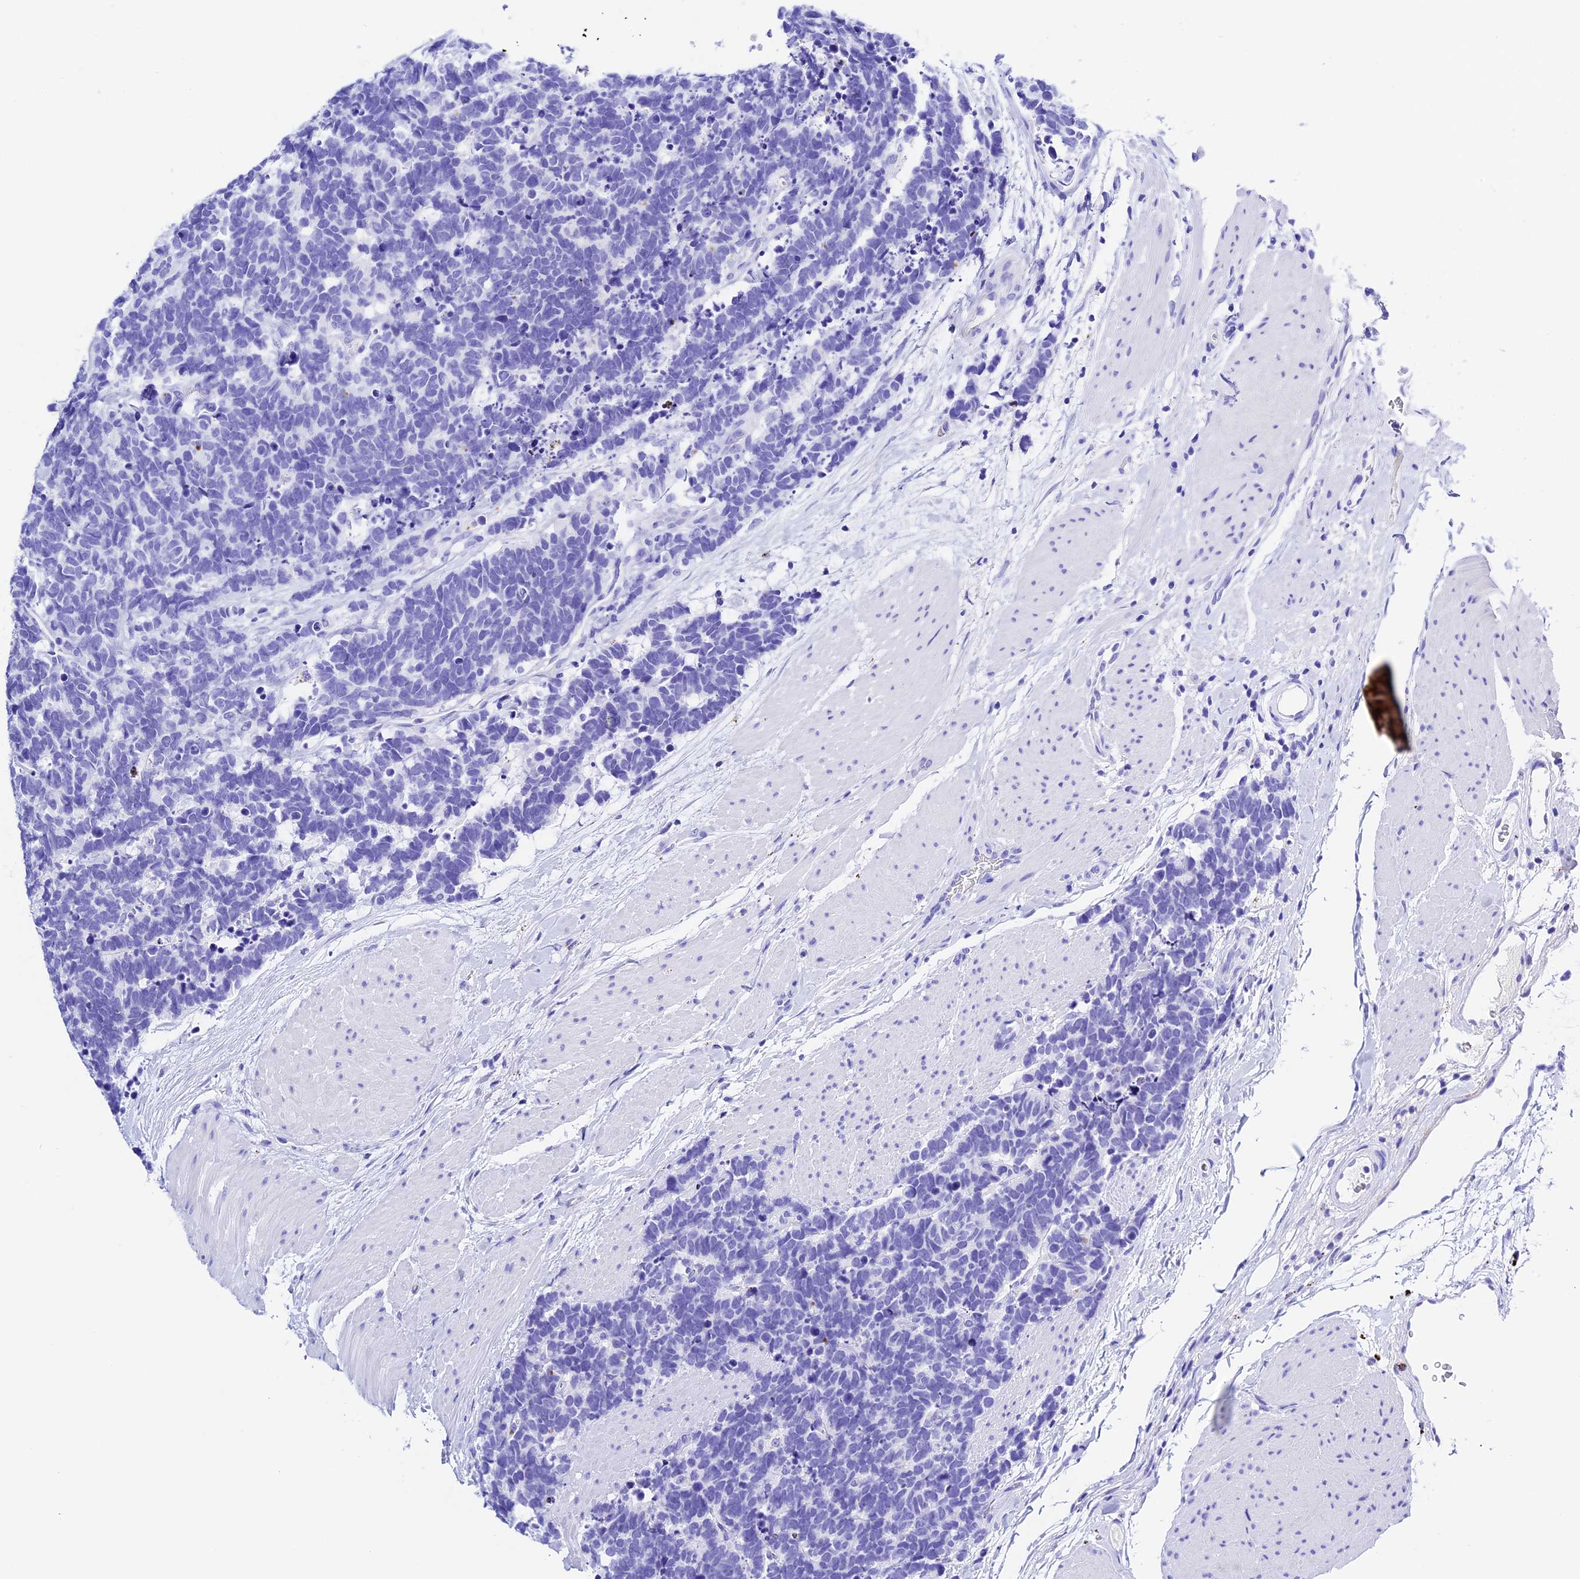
{"staining": {"intensity": "negative", "quantity": "none", "location": "none"}, "tissue": "carcinoid", "cell_type": "Tumor cells", "image_type": "cancer", "snomed": [{"axis": "morphology", "description": "Carcinoma, NOS"}, {"axis": "morphology", "description": "Carcinoid, malignant, NOS"}, {"axis": "topography", "description": "Urinary bladder"}], "caption": "Carcinoma was stained to show a protein in brown. There is no significant positivity in tumor cells. Nuclei are stained in blue.", "gene": "PSG11", "patient": {"sex": "male", "age": 57}}